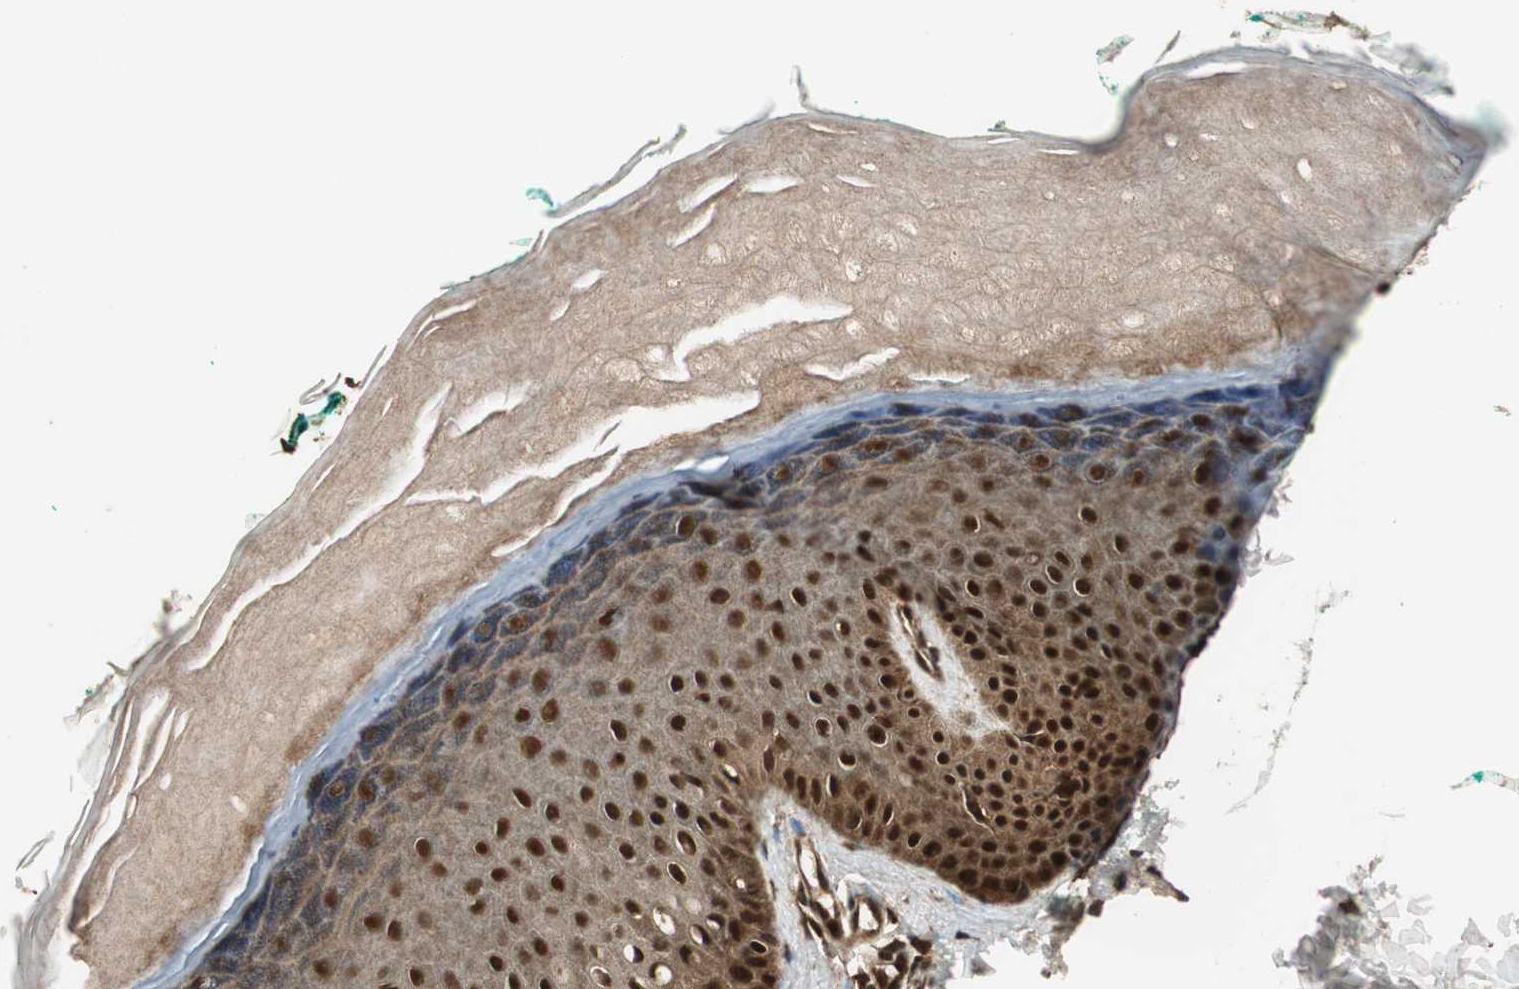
{"staining": {"intensity": "strong", "quantity": ">75%", "location": "cytoplasmic/membranous,nuclear"}, "tissue": "skin", "cell_type": "Fibroblasts", "image_type": "normal", "snomed": [{"axis": "morphology", "description": "Normal tissue, NOS"}, {"axis": "topography", "description": "Skin"}], "caption": "Skin stained for a protein (brown) reveals strong cytoplasmic/membranous,nuclear positive positivity in about >75% of fibroblasts.", "gene": "RPA3", "patient": {"sex": "male", "age": 26}}